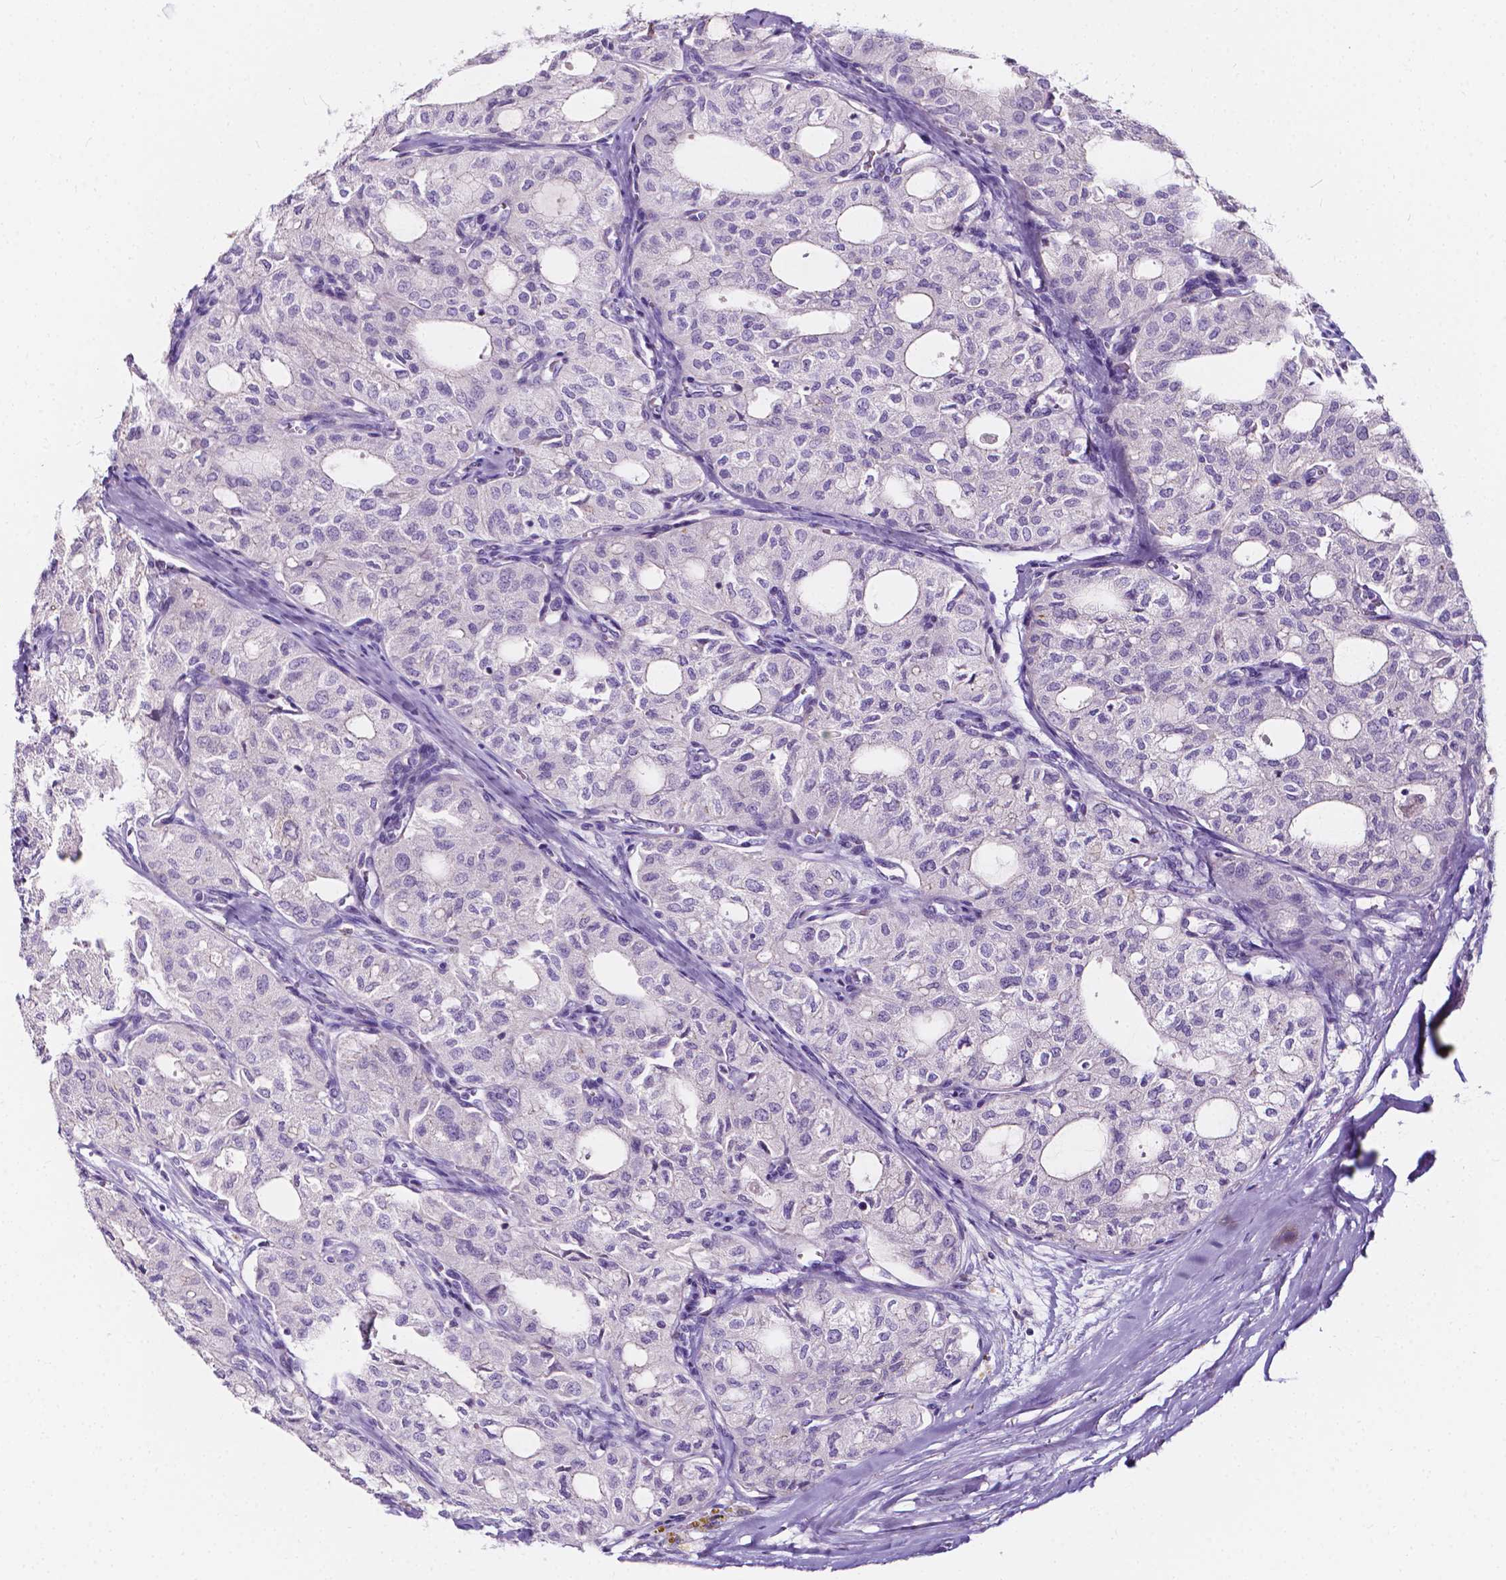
{"staining": {"intensity": "negative", "quantity": "none", "location": "none"}, "tissue": "thyroid cancer", "cell_type": "Tumor cells", "image_type": "cancer", "snomed": [{"axis": "morphology", "description": "Follicular adenoma carcinoma, NOS"}, {"axis": "topography", "description": "Thyroid gland"}], "caption": "This image is of thyroid cancer stained with IHC to label a protein in brown with the nuclei are counter-stained blue. There is no staining in tumor cells.", "gene": "CLSTN2", "patient": {"sex": "male", "age": 75}}